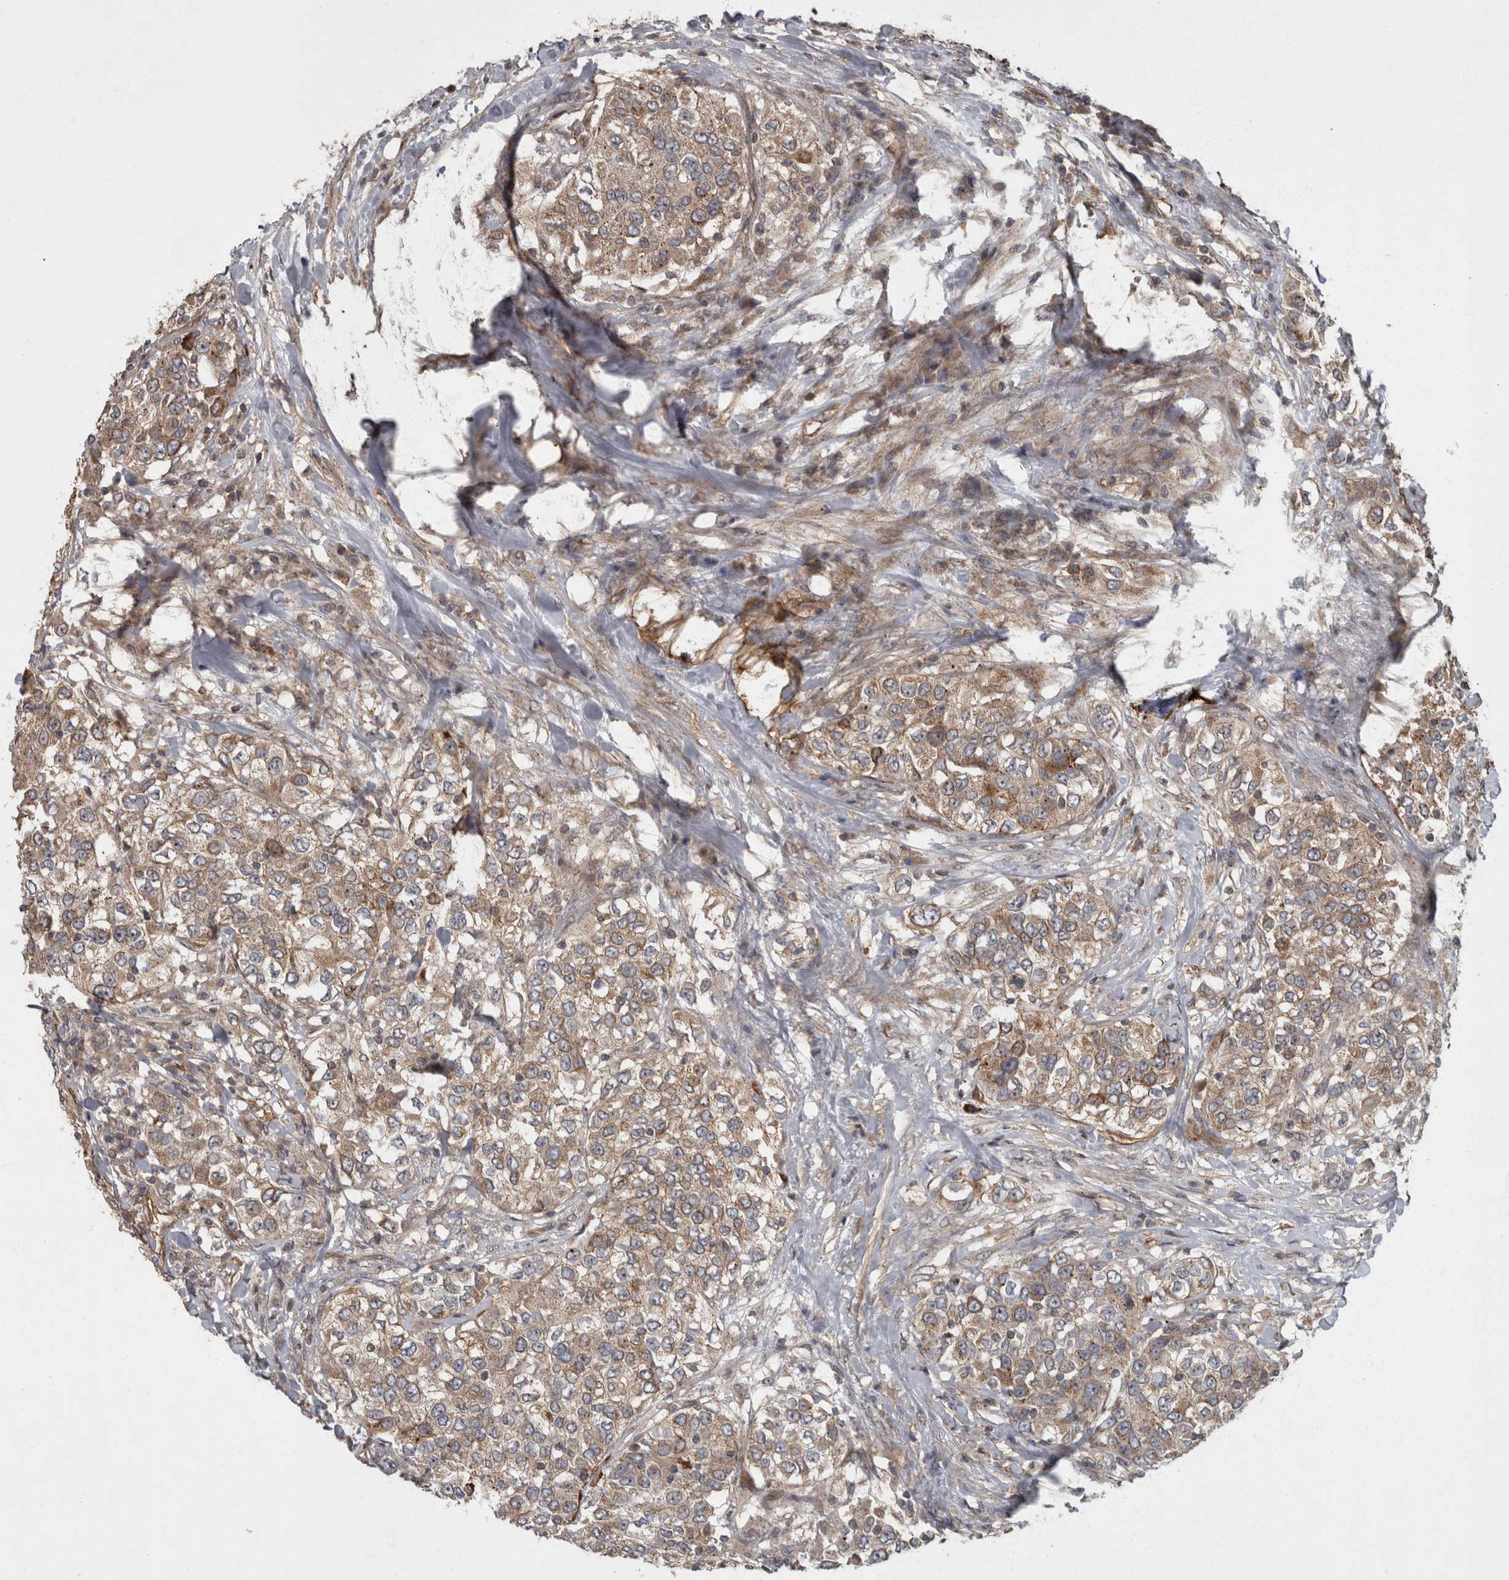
{"staining": {"intensity": "weak", "quantity": ">75%", "location": "cytoplasmic/membranous"}, "tissue": "urothelial cancer", "cell_type": "Tumor cells", "image_type": "cancer", "snomed": [{"axis": "morphology", "description": "Urothelial carcinoma, High grade"}, {"axis": "topography", "description": "Urinary bladder"}], "caption": "A high-resolution photomicrograph shows IHC staining of urothelial carcinoma (high-grade), which displays weak cytoplasmic/membranous staining in approximately >75% of tumor cells.", "gene": "VEGFD", "patient": {"sex": "female", "age": 80}}